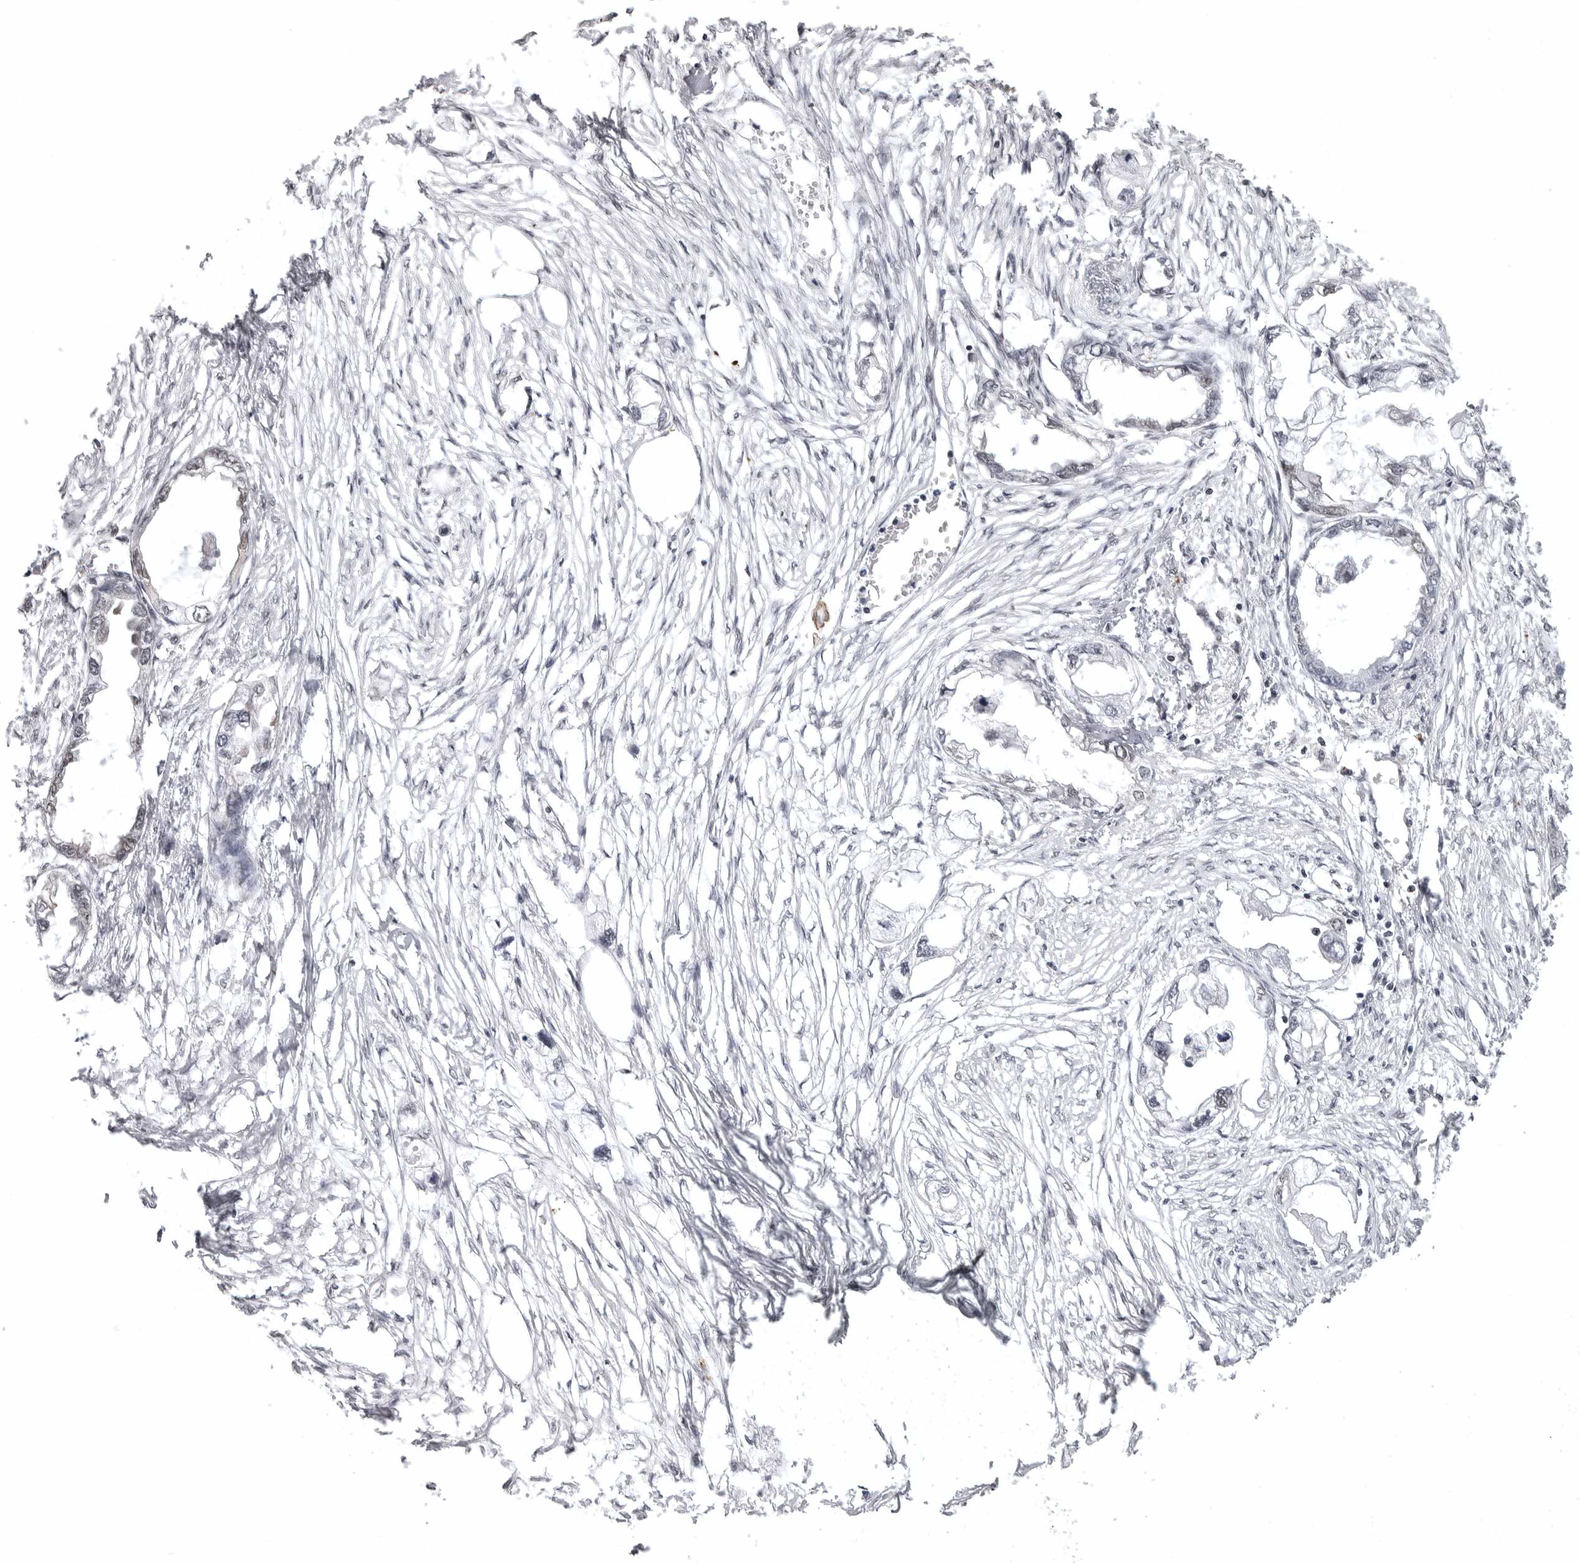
{"staining": {"intensity": "weak", "quantity": "<25%", "location": "nuclear"}, "tissue": "endometrial cancer", "cell_type": "Tumor cells", "image_type": "cancer", "snomed": [{"axis": "morphology", "description": "Adenocarcinoma, NOS"}, {"axis": "morphology", "description": "Adenocarcinoma, metastatic, NOS"}, {"axis": "topography", "description": "Adipose tissue"}, {"axis": "topography", "description": "Endometrium"}], "caption": "Protein analysis of endometrial adenocarcinoma demonstrates no significant staining in tumor cells.", "gene": "WRAP53", "patient": {"sex": "female", "age": 67}}